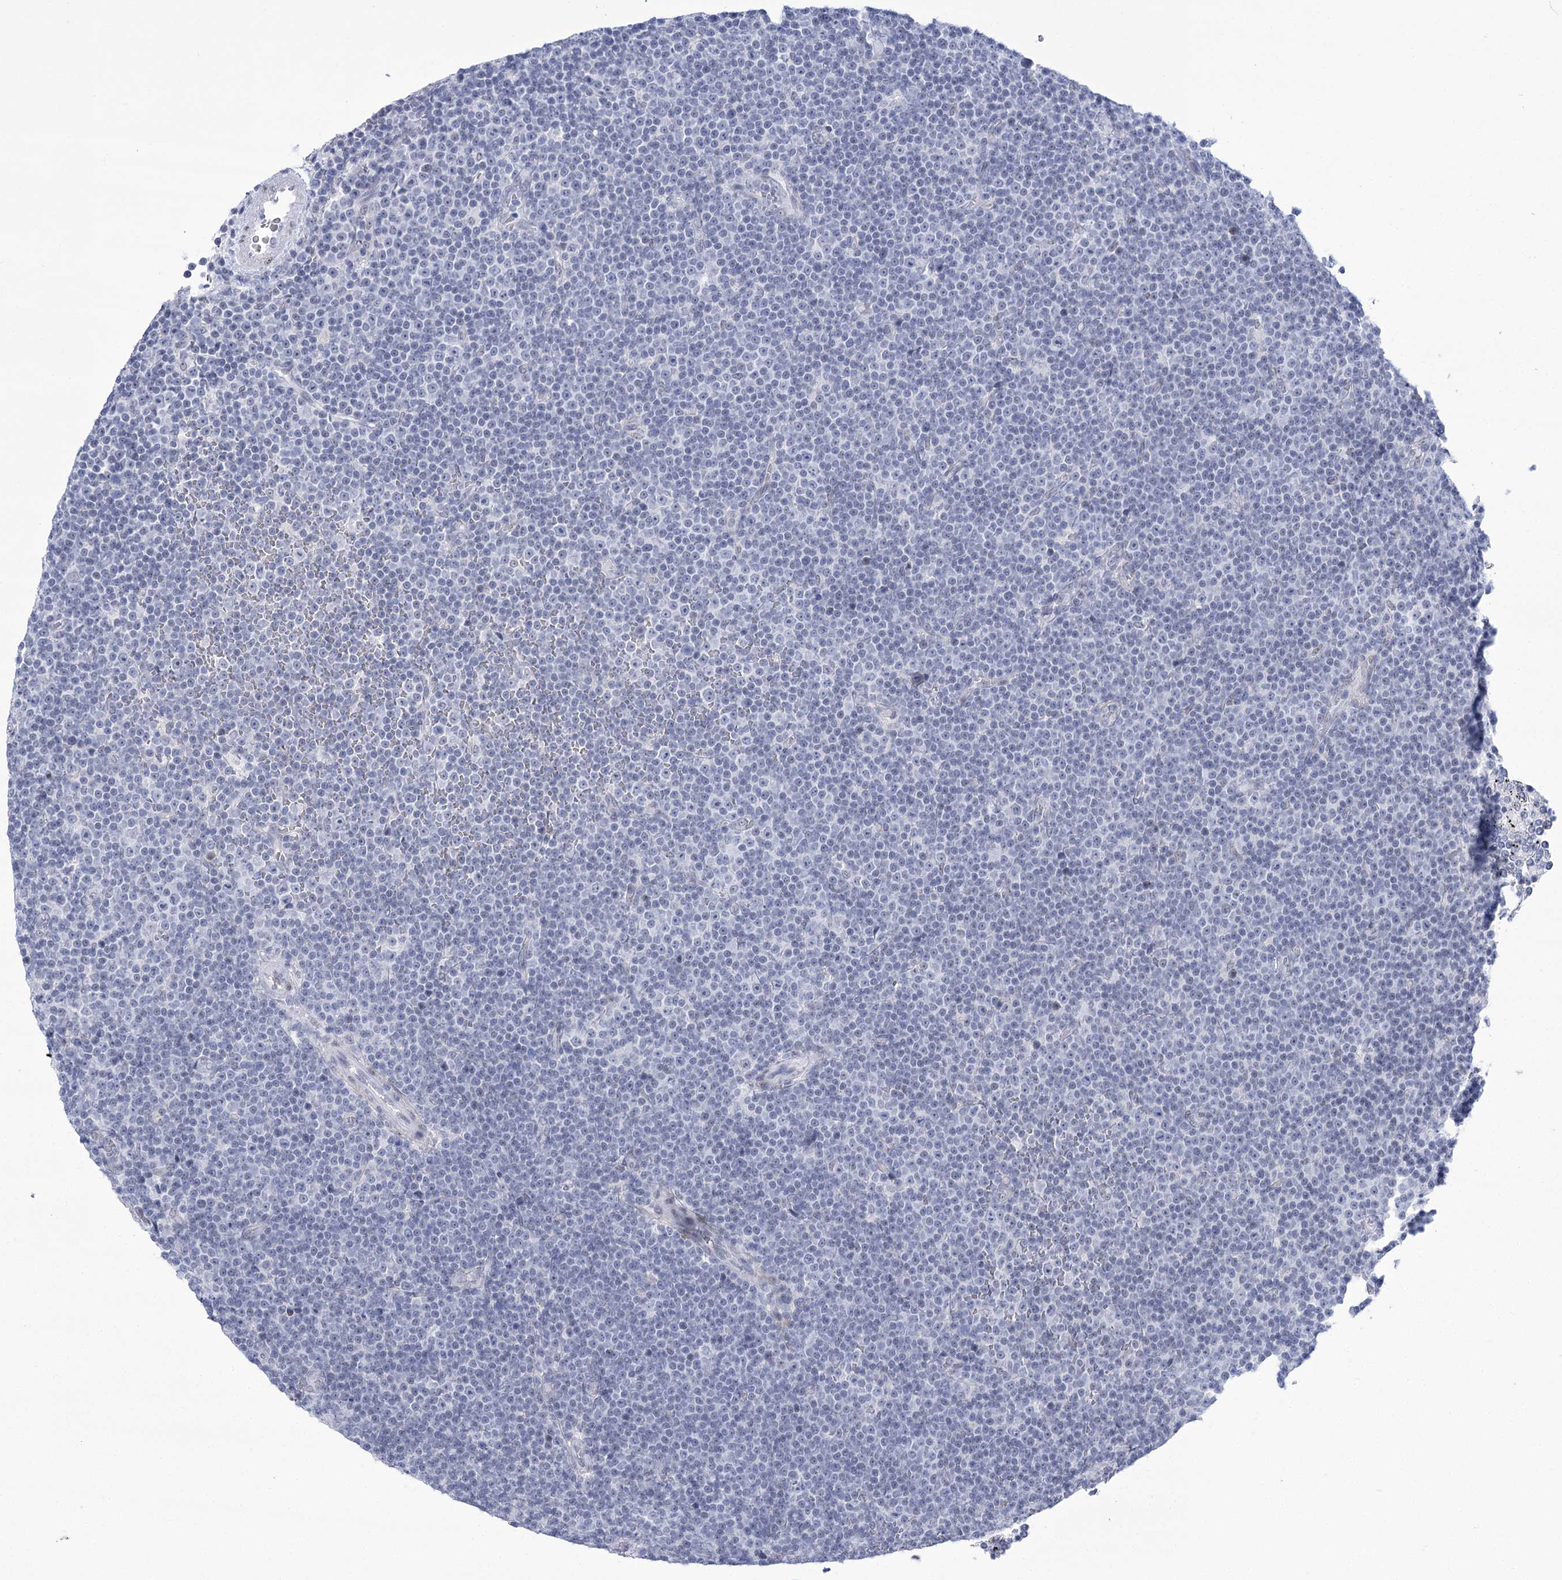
{"staining": {"intensity": "negative", "quantity": "none", "location": "none"}, "tissue": "lymphoma", "cell_type": "Tumor cells", "image_type": "cancer", "snomed": [{"axis": "morphology", "description": "Malignant lymphoma, non-Hodgkin's type, Low grade"}, {"axis": "topography", "description": "Lymph node"}], "caption": "There is no significant expression in tumor cells of malignant lymphoma, non-Hodgkin's type (low-grade). (Brightfield microscopy of DAB IHC at high magnification).", "gene": "HORMAD1", "patient": {"sex": "female", "age": 67}}